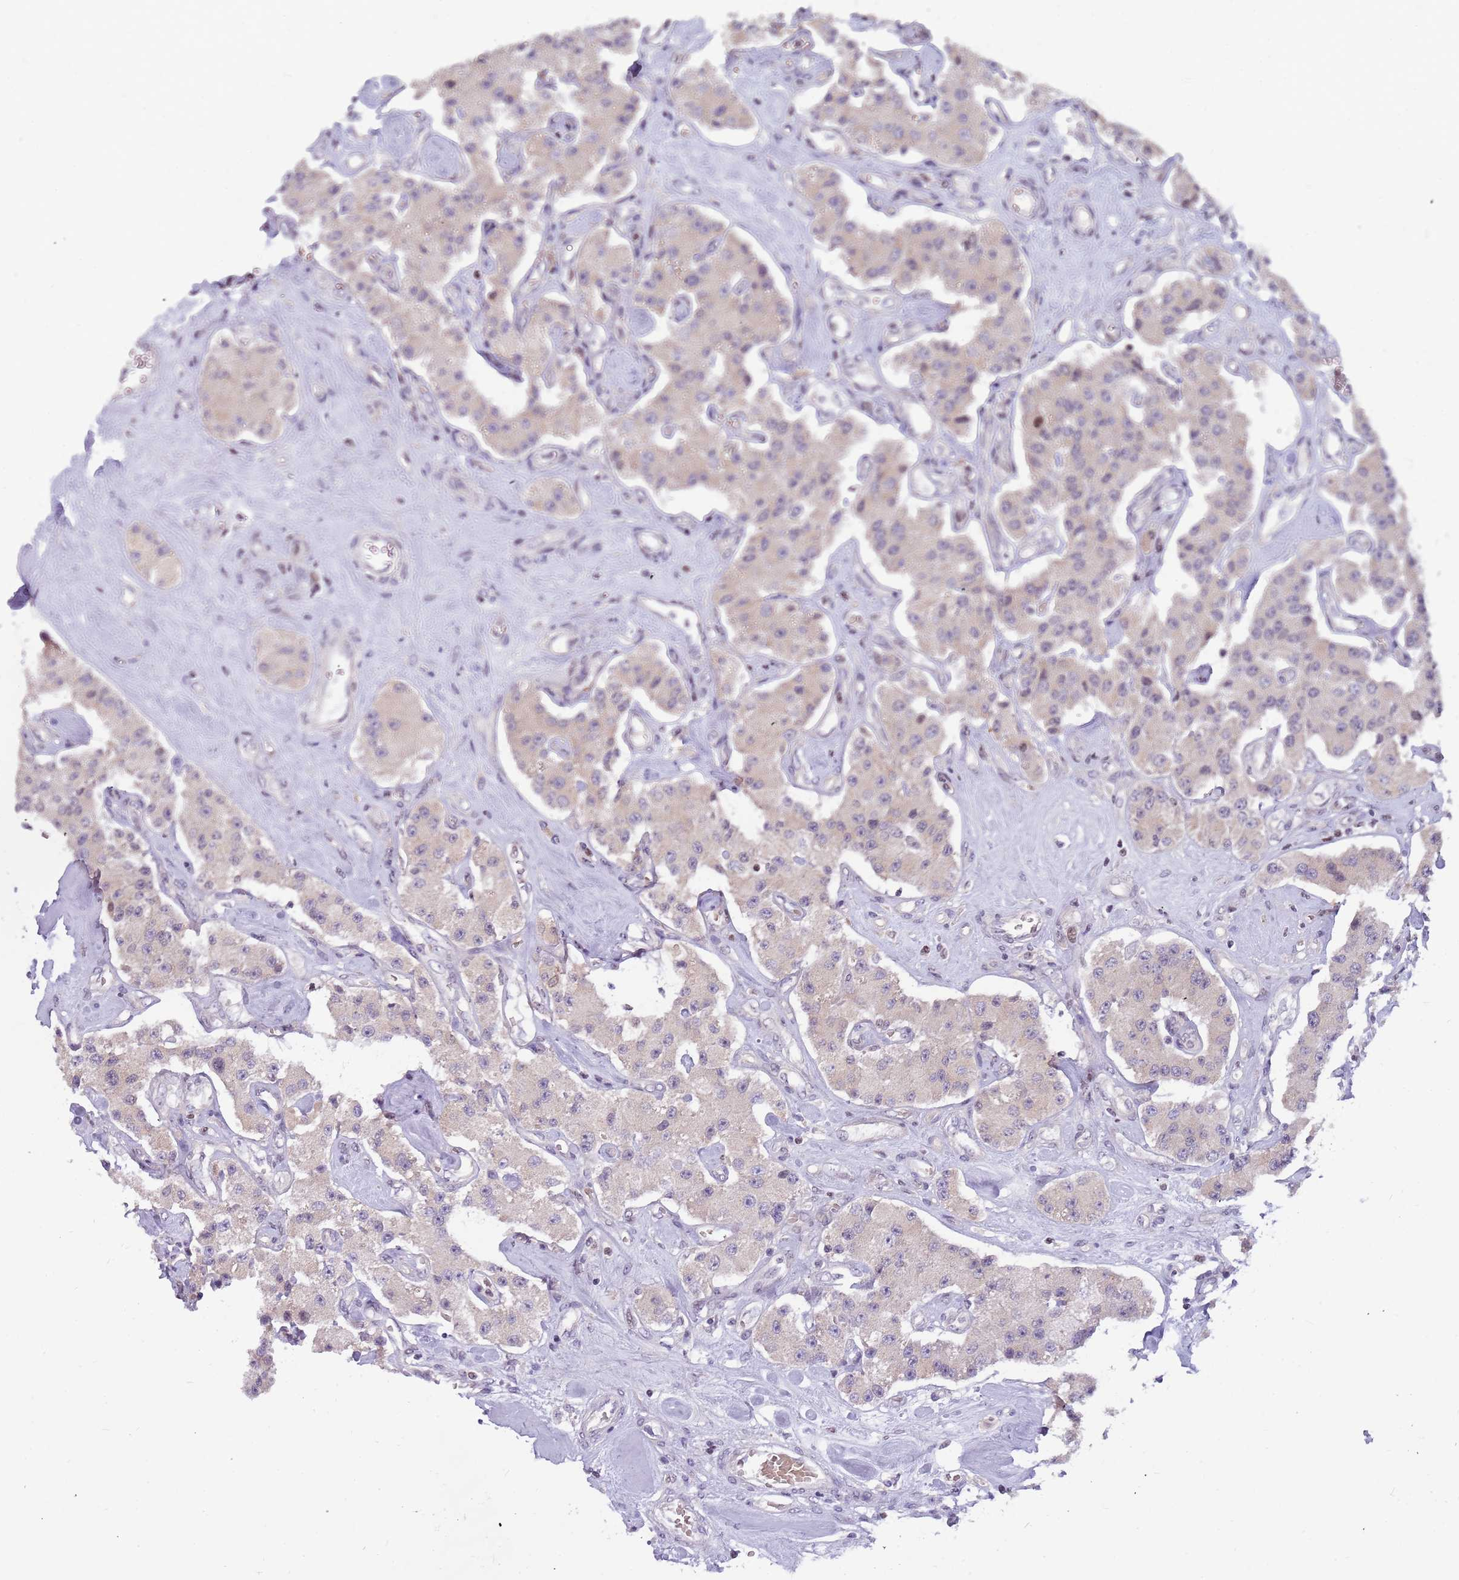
{"staining": {"intensity": "weak", "quantity": "<25%", "location": "cytoplasmic/membranous"}, "tissue": "carcinoid", "cell_type": "Tumor cells", "image_type": "cancer", "snomed": [{"axis": "morphology", "description": "Carcinoid, malignant, NOS"}, {"axis": "topography", "description": "Pancreas"}], "caption": "An immunohistochemistry (IHC) photomicrograph of carcinoid is shown. There is no staining in tumor cells of carcinoid. (DAB (3,3'-diaminobenzidine) immunohistochemistry visualized using brightfield microscopy, high magnification).", "gene": "ARHGEF5", "patient": {"sex": "male", "age": 41}}